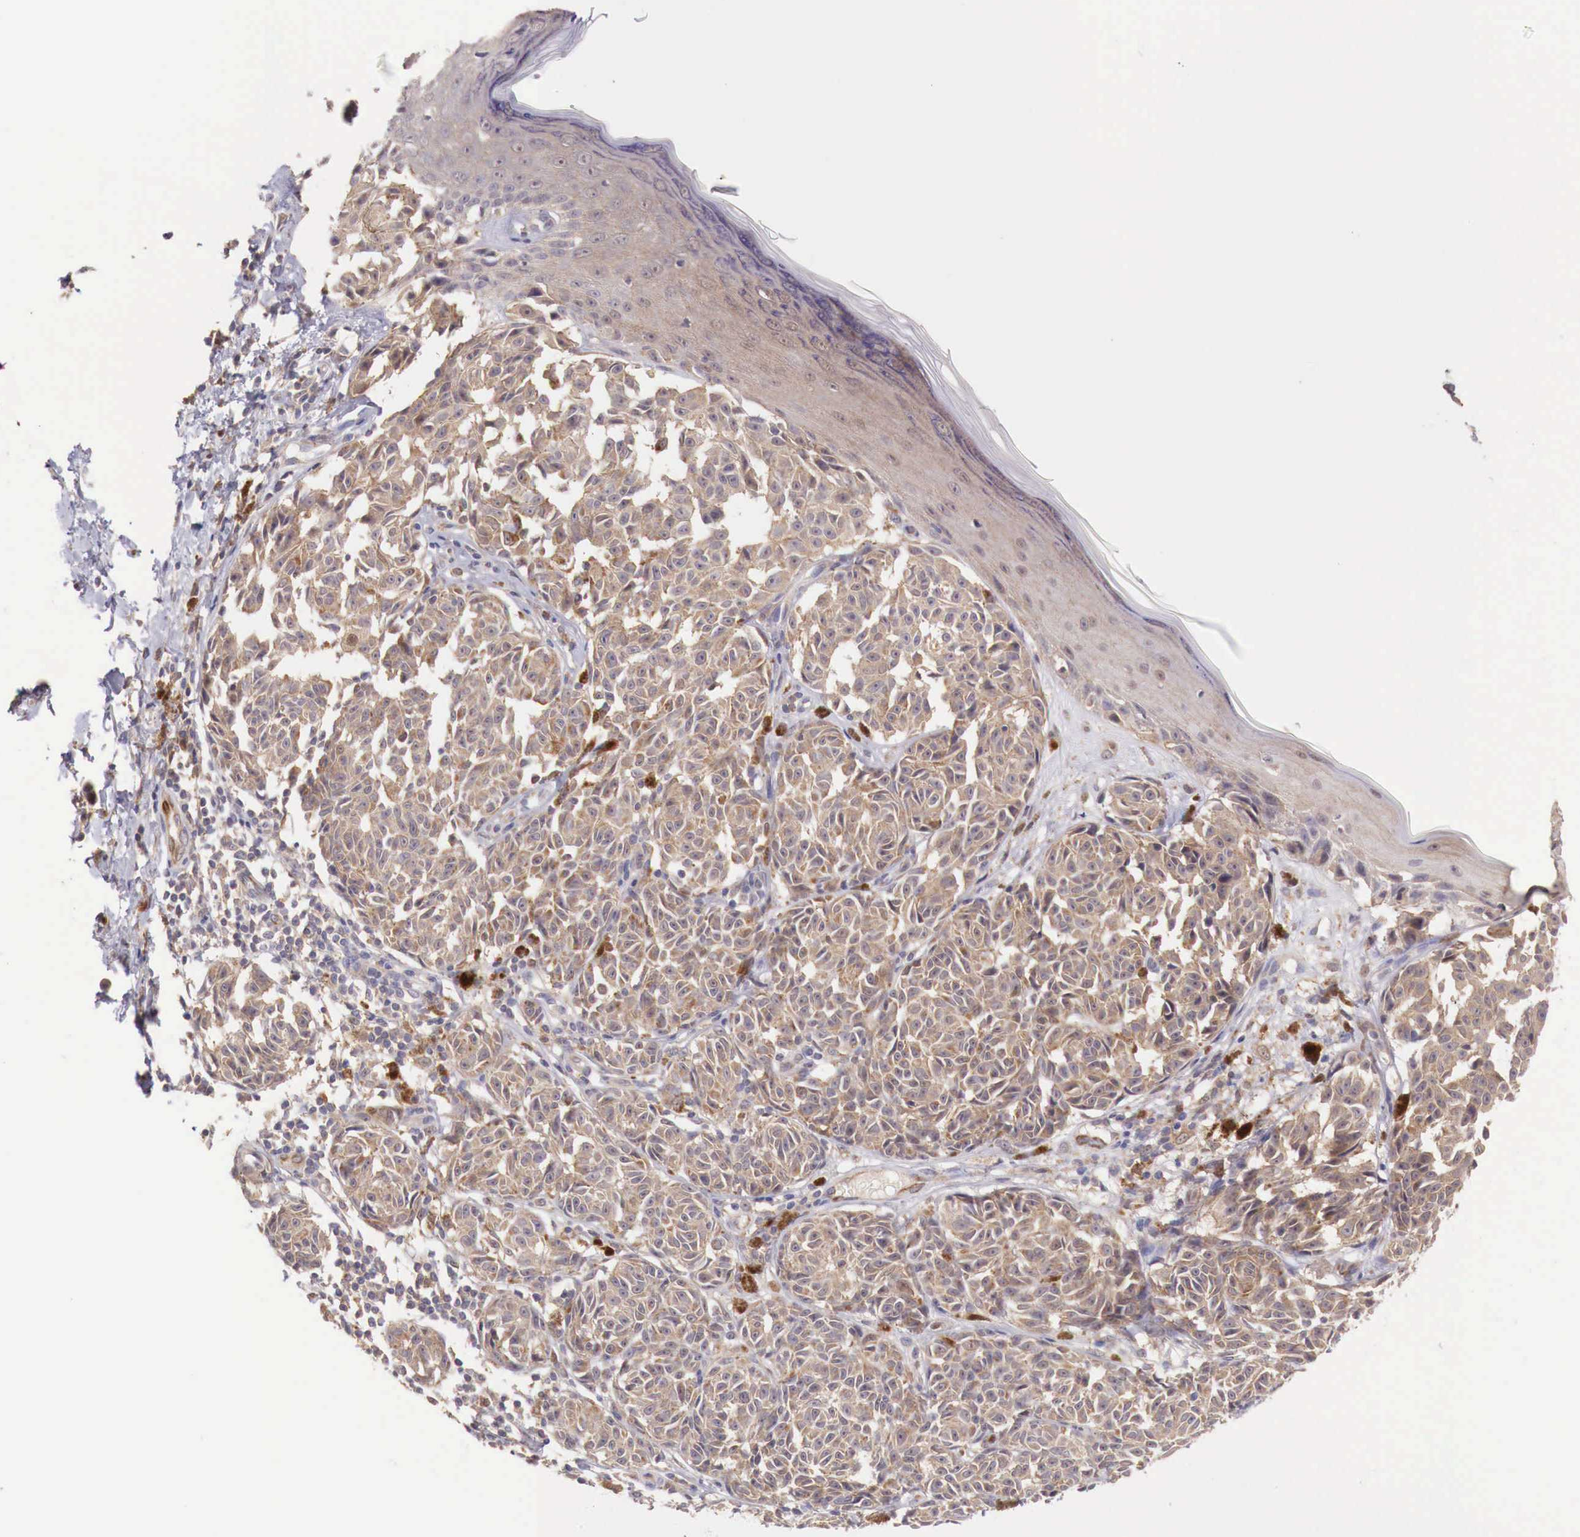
{"staining": {"intensity": "moderate", "quantity": ">75%", "location": "cytoplasmic/membranous"}, "tissue": "melanoma", "cell_type": "Tumor cells", "image_type": "cancer", "snomed": [{"axis": "morphology", "description": "Malignant melanoma, NOS"}, {"axis": "topography", "description": "Skin"}], "caption": "There is medium levels of moderate cytoplasmic/membranous expression in tumor cells of malignant melanoma, as demonstrated by immunohistochemical staining (brown color).", "gene": "GAB2", "patient": {"sex": "male", "age": 49}}